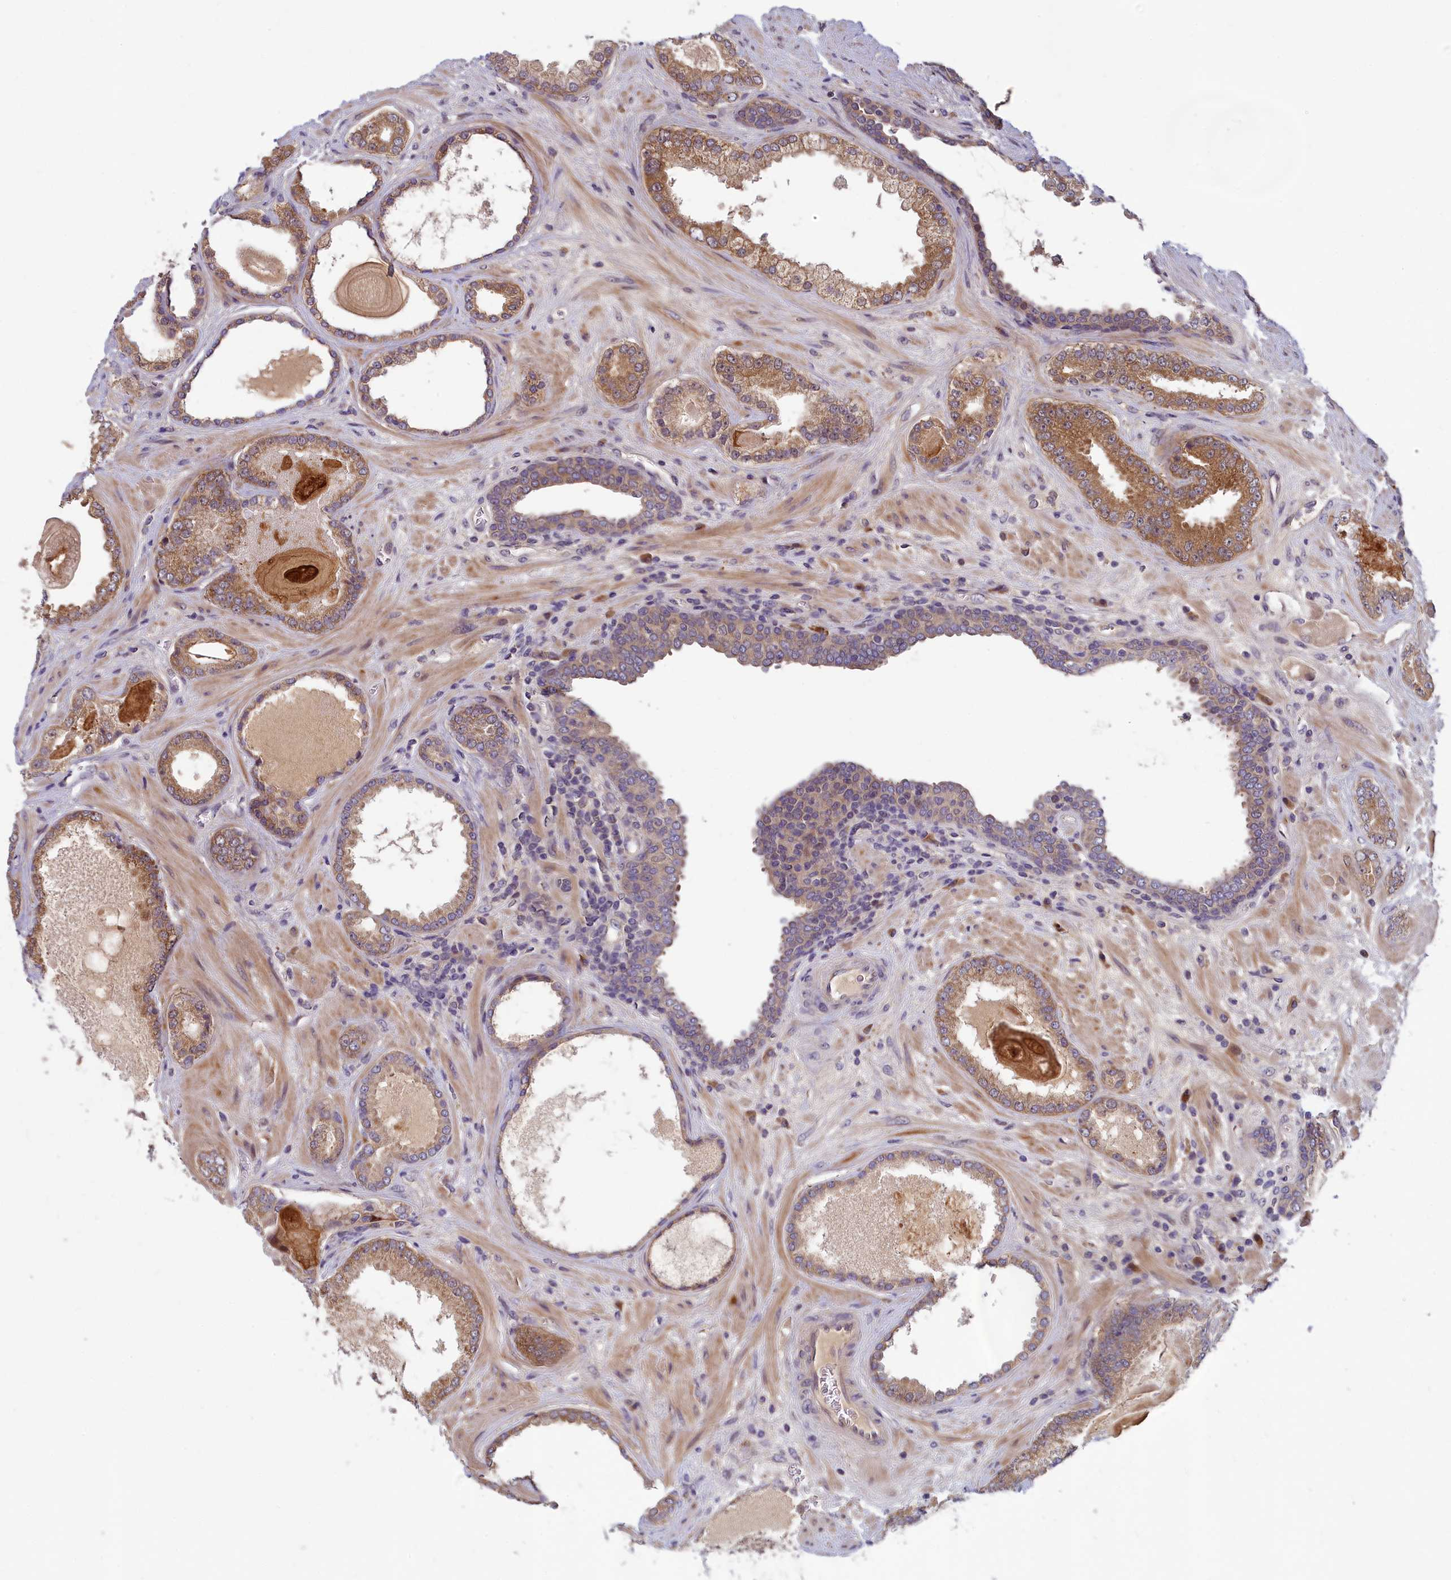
{"staining": {"intensity": "moderate", "quantity": ">75%", "location": "cytoplasmic/membranous"}, "tissue": "prostate cancer", "cell_type": "Tumor cells", "image_type": "cancer", "snomed": [{"axis": "morphology", "description": "Adenocarcinoma, Low grade"}, {"axis": "topography", "description": "Prostate"}], "caption": "Protein expression analysis of adenocarcinoma (low-grade) (prostate) reveals moderate cytoplasmic/membranous staining in approximately >75% of tumor cells.", "gene": "CCDC15", "patient": {"sex": "male", "age": 57}}